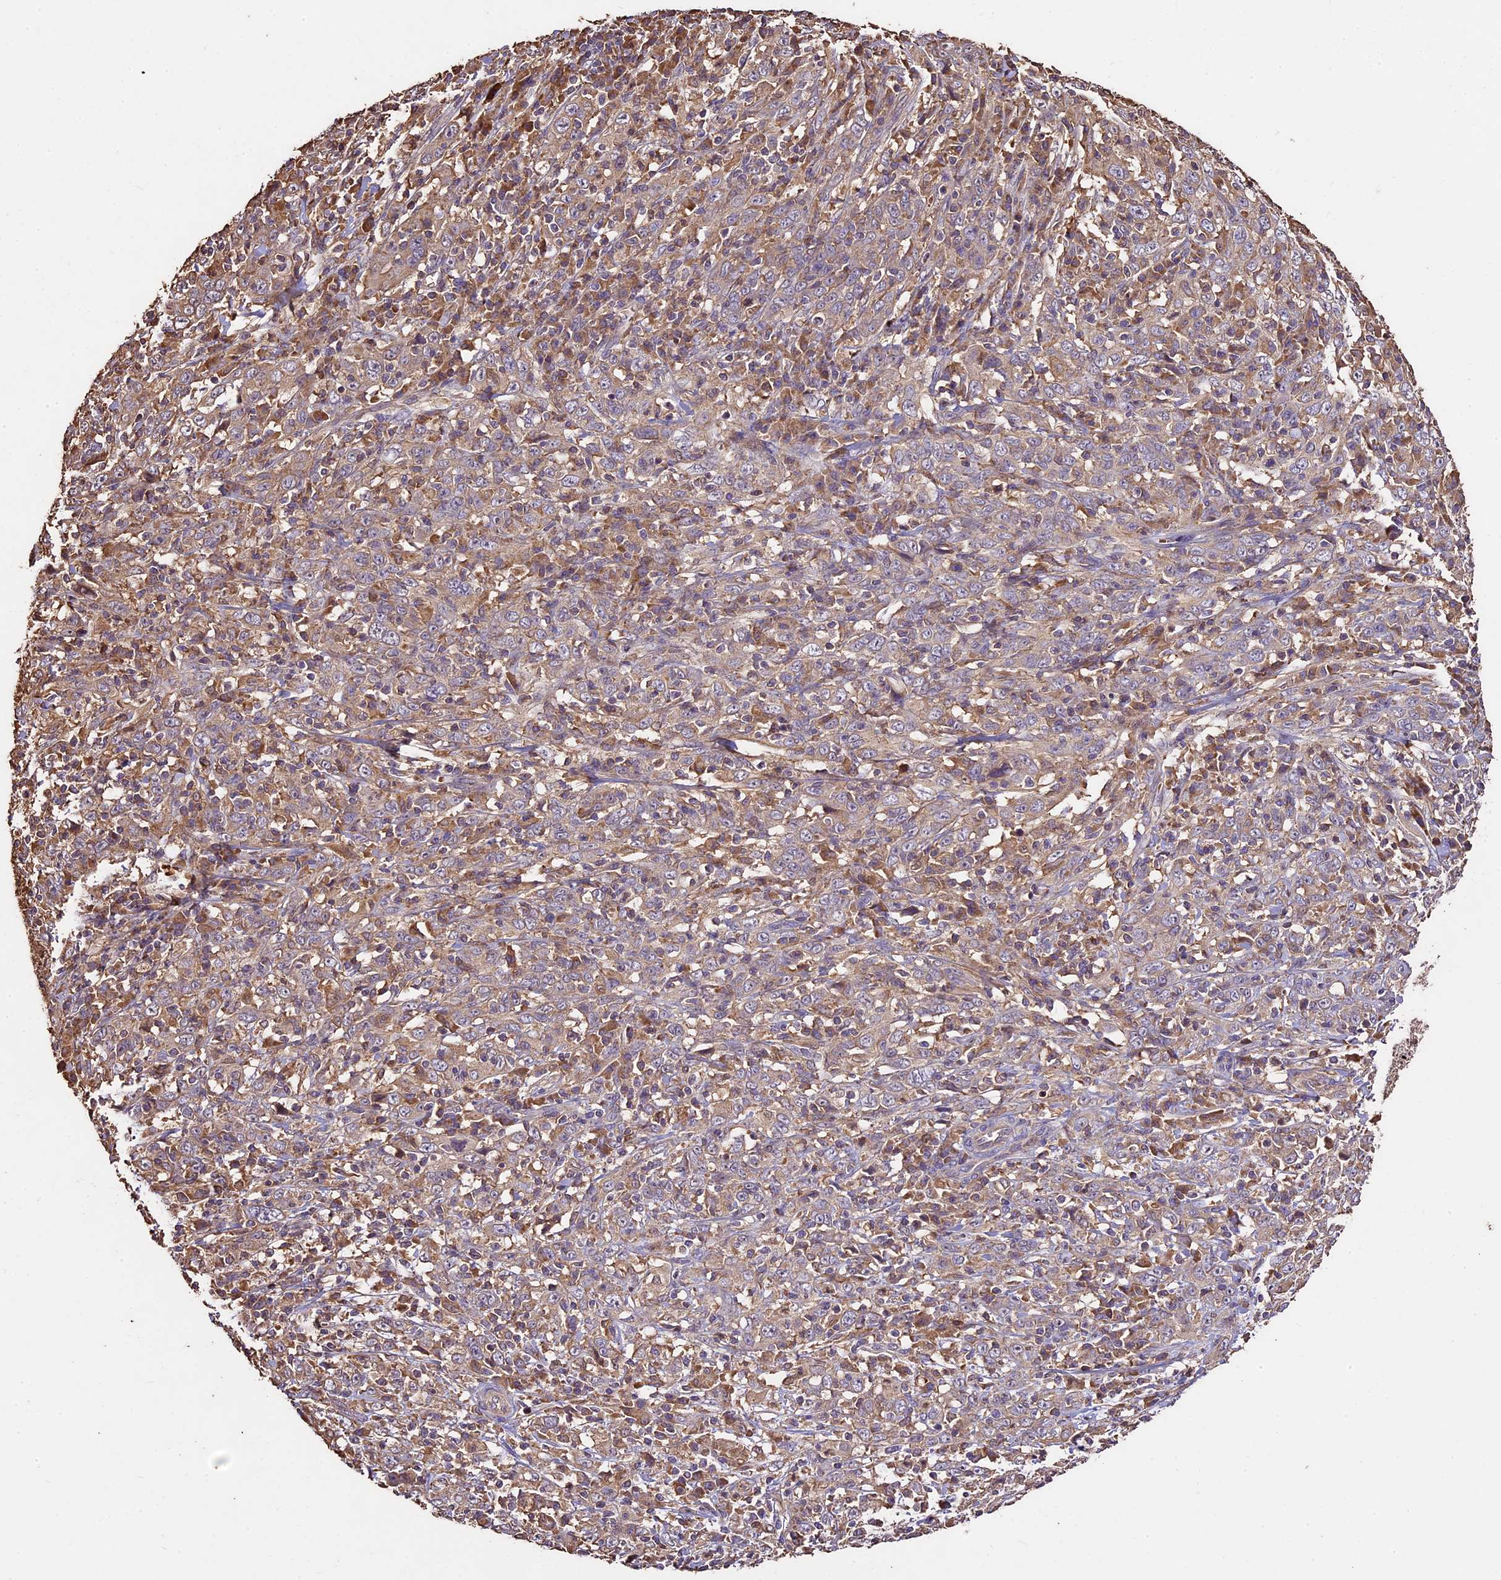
{"staining": {"intensity": "weak", "quantity": "<25%", "location": "cytoplasmic/membranous"}, "tissue": "cervical cancer", "cell_type": "Tumor cells", "image_type": "cancer", "snomed": [{"axis": "morphology", "description": "Squamous cell carcinoma, NOS"}, {"axis": "topography", "description": "Cervix"}], "caption": "High magnification brightfield microscopy of squamous cell carcinoma (cervical) stained with DAB (brown) and counterstained with hematoxylin (blue): tumor cells show no significant expression. Brightfield microscopy of immunohistochemistry stained with DAB (brown) and hematoxylin (blue), captured at high magnification.", "gene": "CRLF1", "patient": {"sex": "female", "age": 46}}